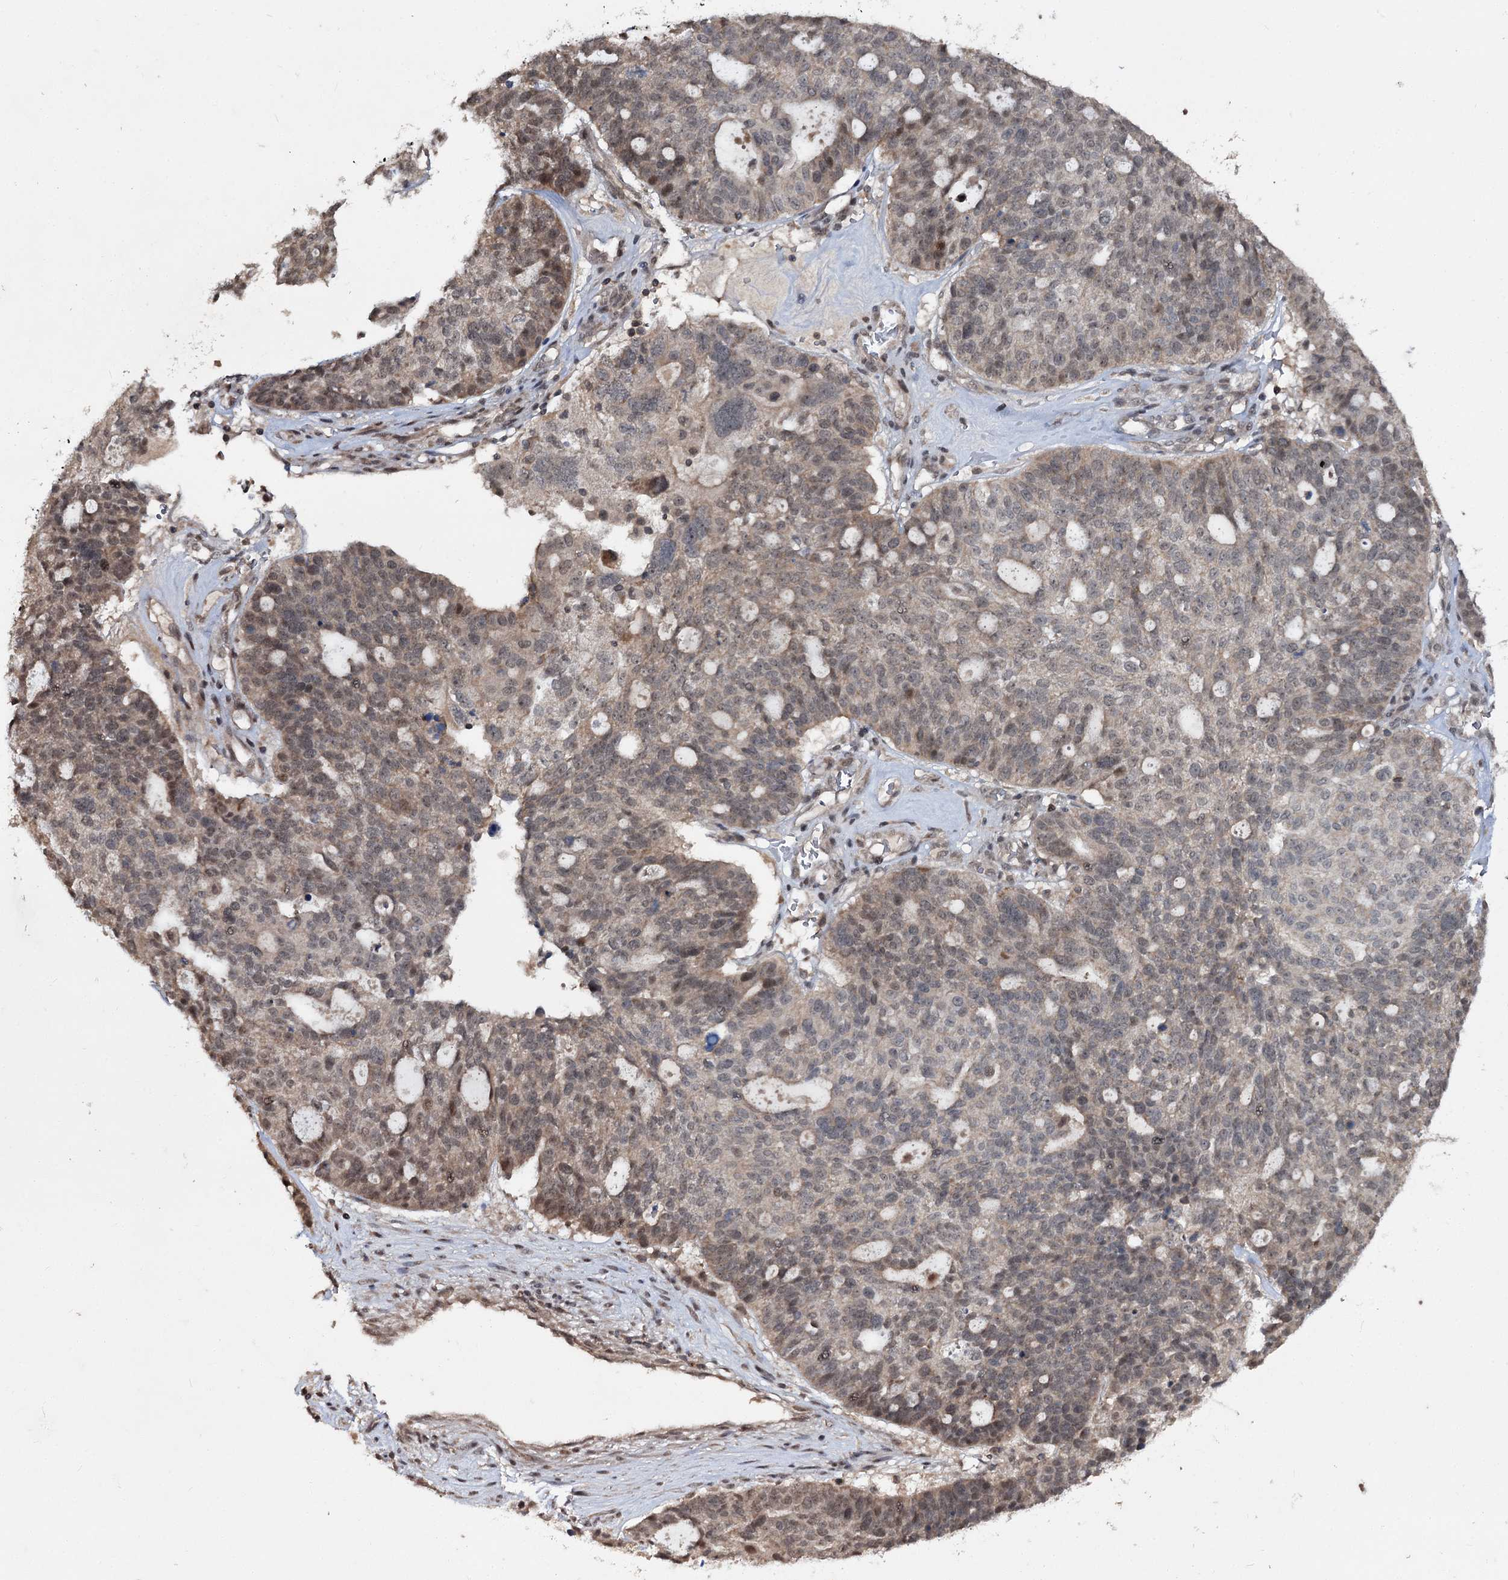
{"staining": {"intensity": "weak", "quantity": "25%-75%", "location": "cytoplasmic/membranous,nuclear"}, "tissue": "ovarian cancer", "cell_type": "Tumor cells", "image_type": "cancer", "snomed": [{"axis": "morphology", "description": "Cystadenocarcinoma, serous, NOS"}, {"axis": "topography", "description": "Ovary"}], "caption": "Weak cytoplasmic/membranous and nuclear expression is appreciated in about 25%-75% of tumor cells in ovarian cancer (serous cystadenocarcinoma).", "gene": "FAM53B", "patient": {"sex": "female", "age": 59}}